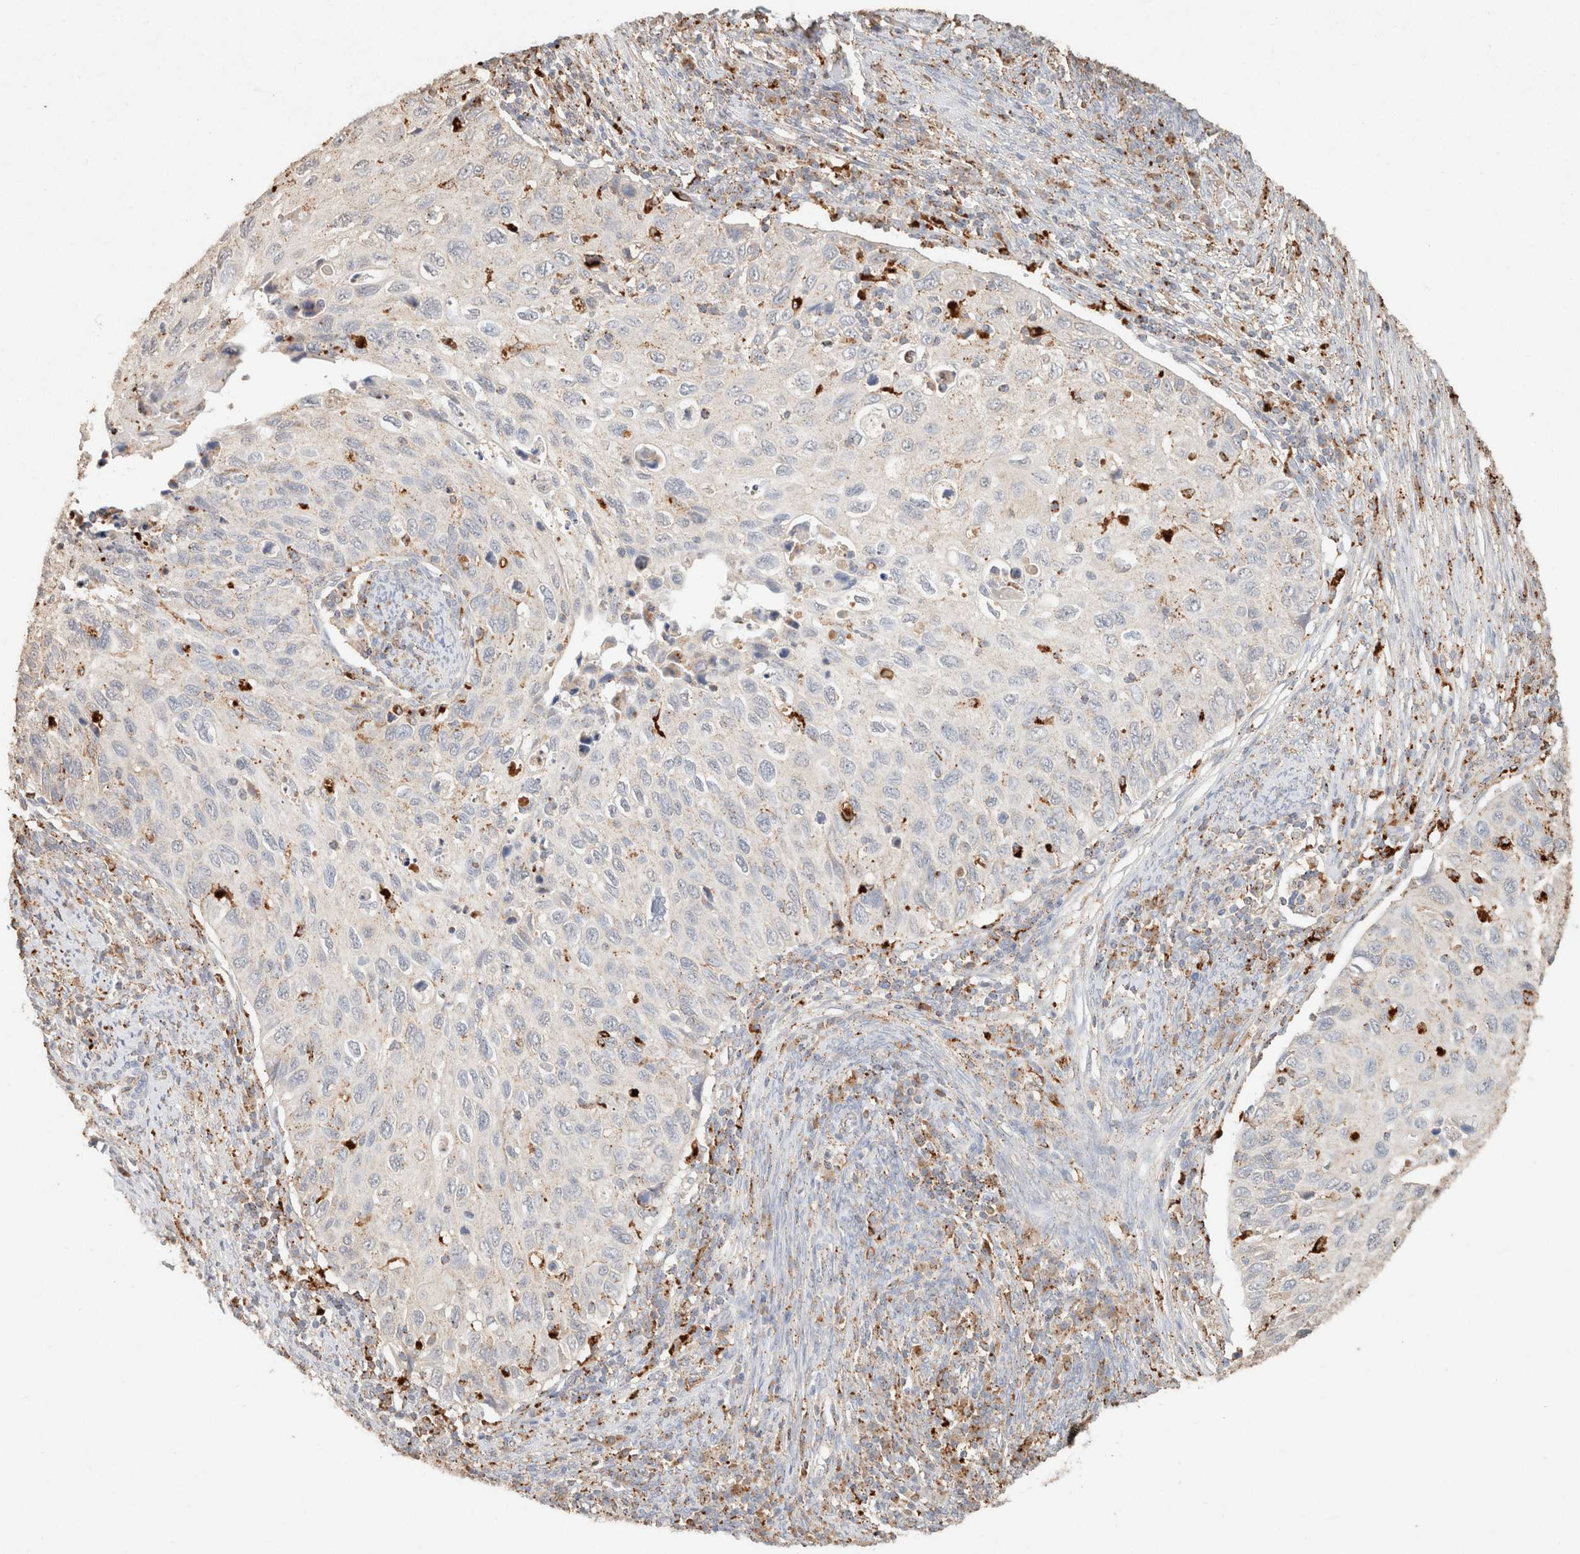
{"staining": {"intensity": "weak", "quantity": "<25%", "location": "cytoplasmic/membranous"}, "tissue": "cervical cancer", "cell_type": "Tumor cells", "image_type": "cancer", "snomed": [{"axis": "morphology", "description": "Squamous cell carcinoma, NOS"}, {"axis": "topography", "description": "Cervix"}], "caption": "Cervical cancer (squamous cell carcinoma) stained for a protein using immunohistochemistry shows no expression tumor cells.", "gene": "CTSC", "patient": {"sex": "female", "age": 70}}